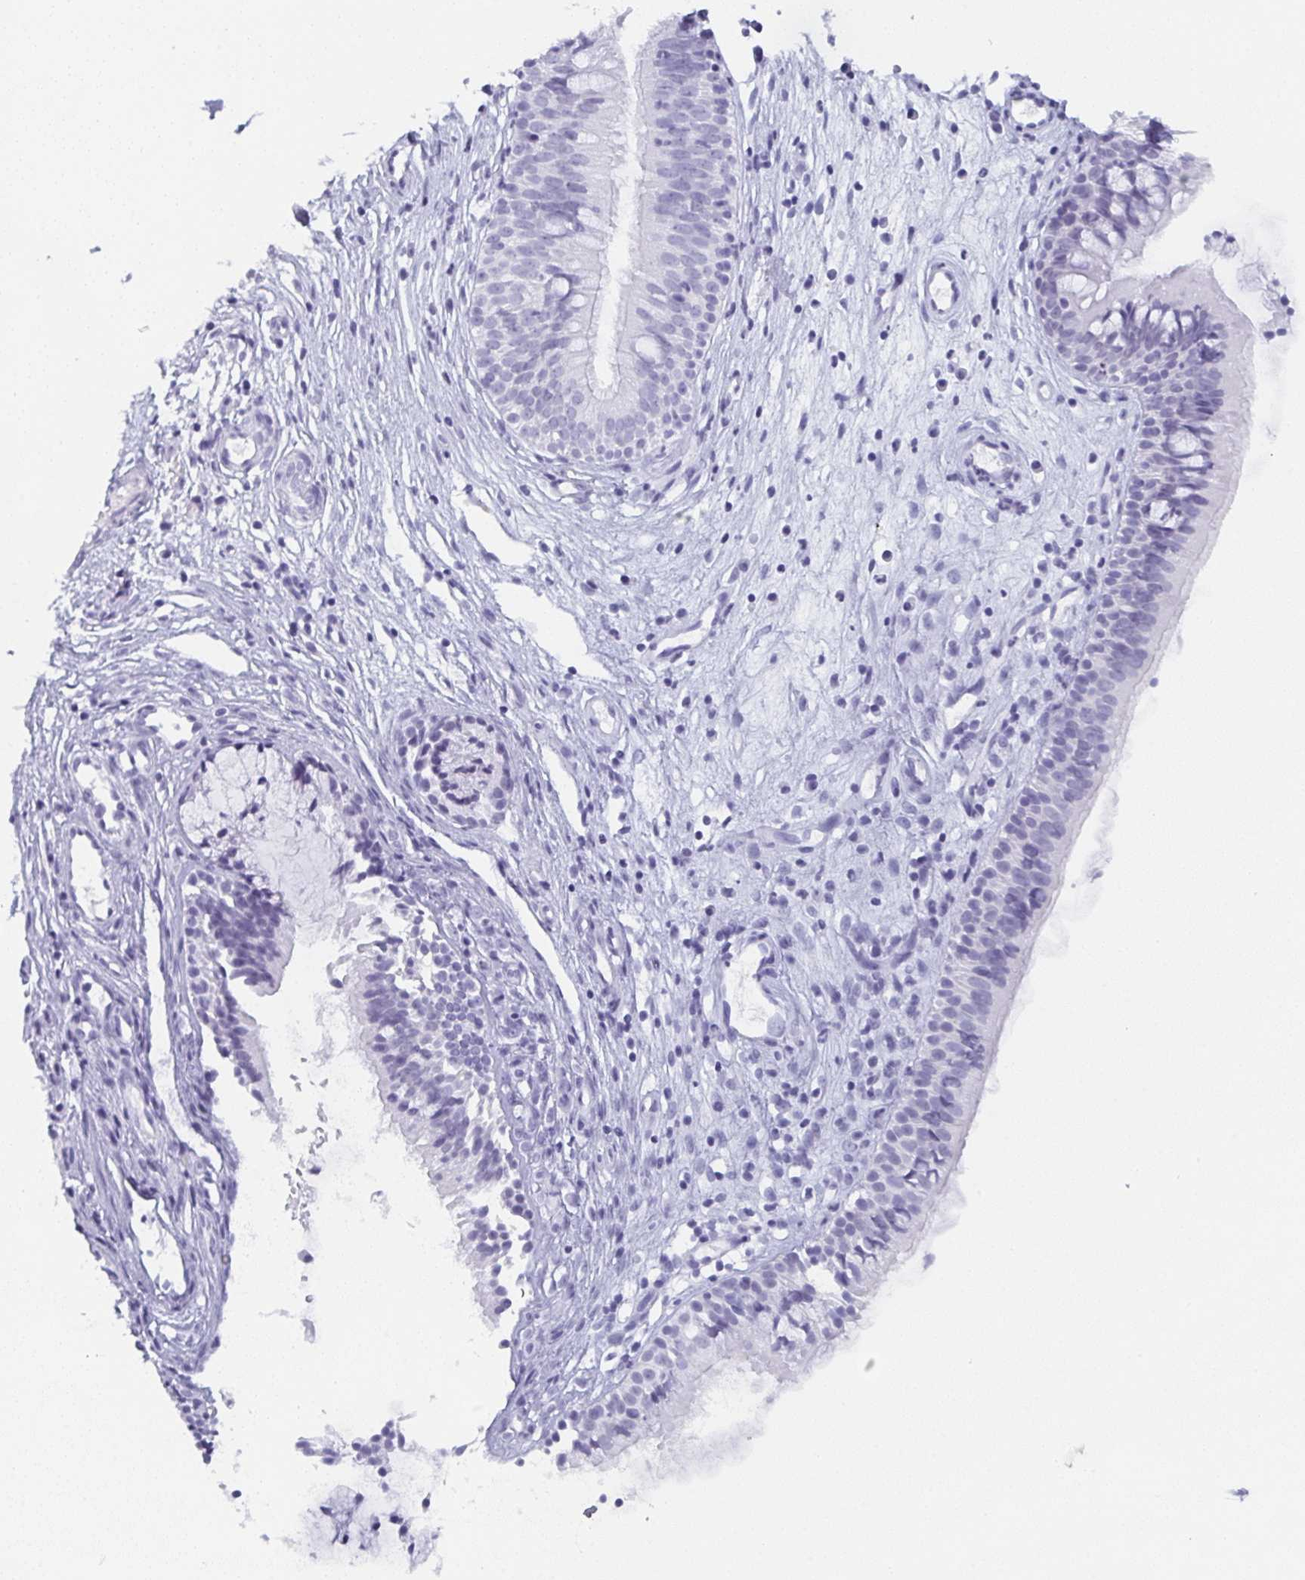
{"staining": {"intensity": "weak", "quantity": "<25%", "location": "nuclear"}, "tissue": "nasopharynx", "cell_type": "Respiratory epithelial cells", "image_type": "normal", "snomed": [{"axis": "morphology", "description": "Normal tissue, NOS"}, {"axis": "topography", "description": "Nasopharynx"}], "caption": "Respiratory epithelial cells show no significant protein staining in normal nasopharynx. (Stains: DAB (3,3'-diaminobenzidine) immunohistochemistry (IHC) with hematoxylin counter stain, Microscopy: brightfield microscopy at high magnification).", "gene": "PYCR3", "patient": {"sex": "male", "age": 67}}